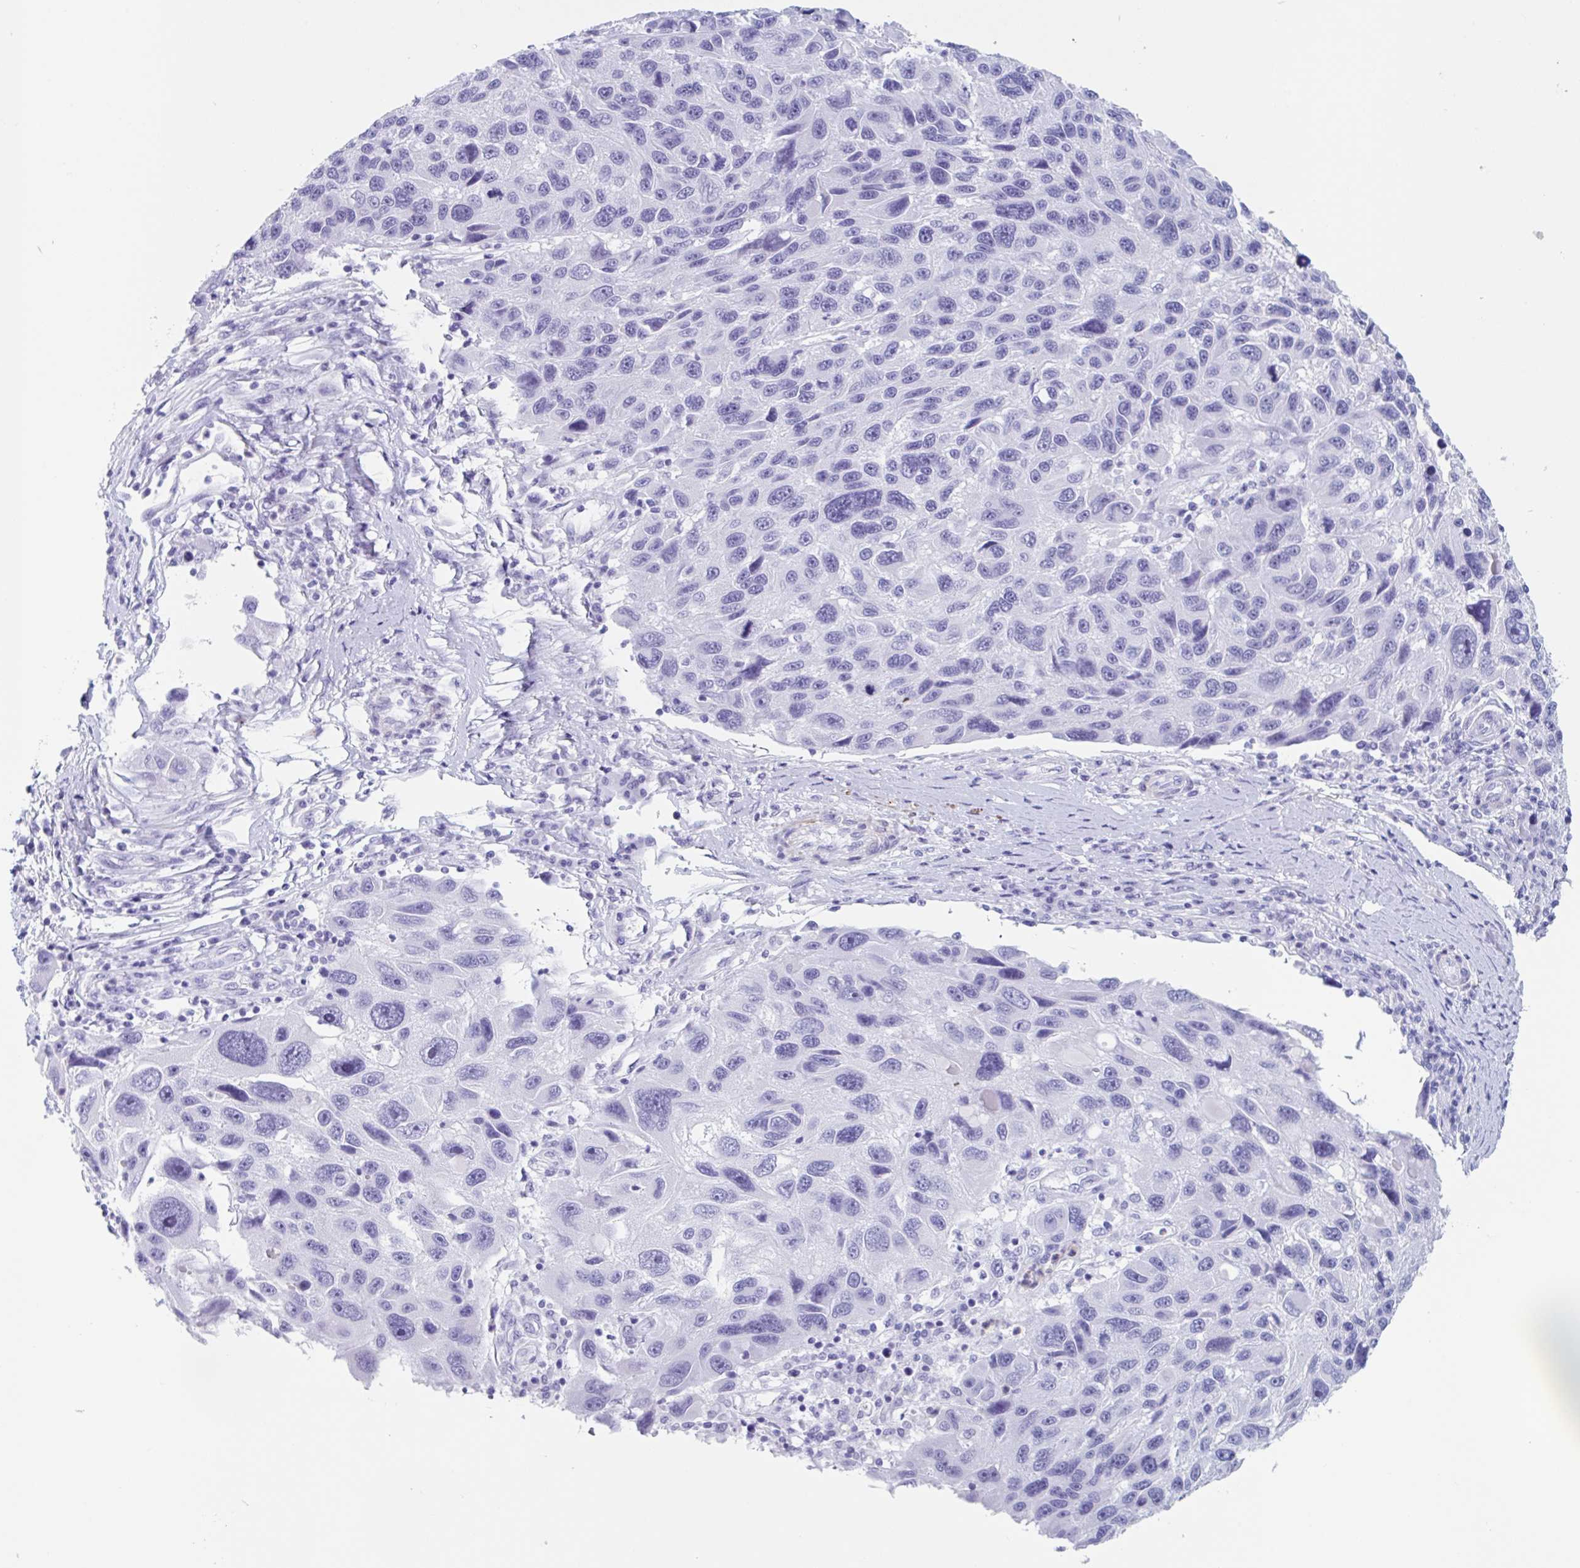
{"staining": {"intensity": "negative", "quantity": "none", "location": "none"}, "tissue": "melanoma", "cell_type": "Tumor cells", "image_type": "cancer", "snomed": [{"axis": "morphology", "description": "Malignant melanoma, NOS"}, {"axis": "topography", "description": "Skin"}], "caption": "The image reveals no staining of tumor cells in melanoma.", "gene": "TAS2R41", "patient": {"sex": "male", "age": 53}}